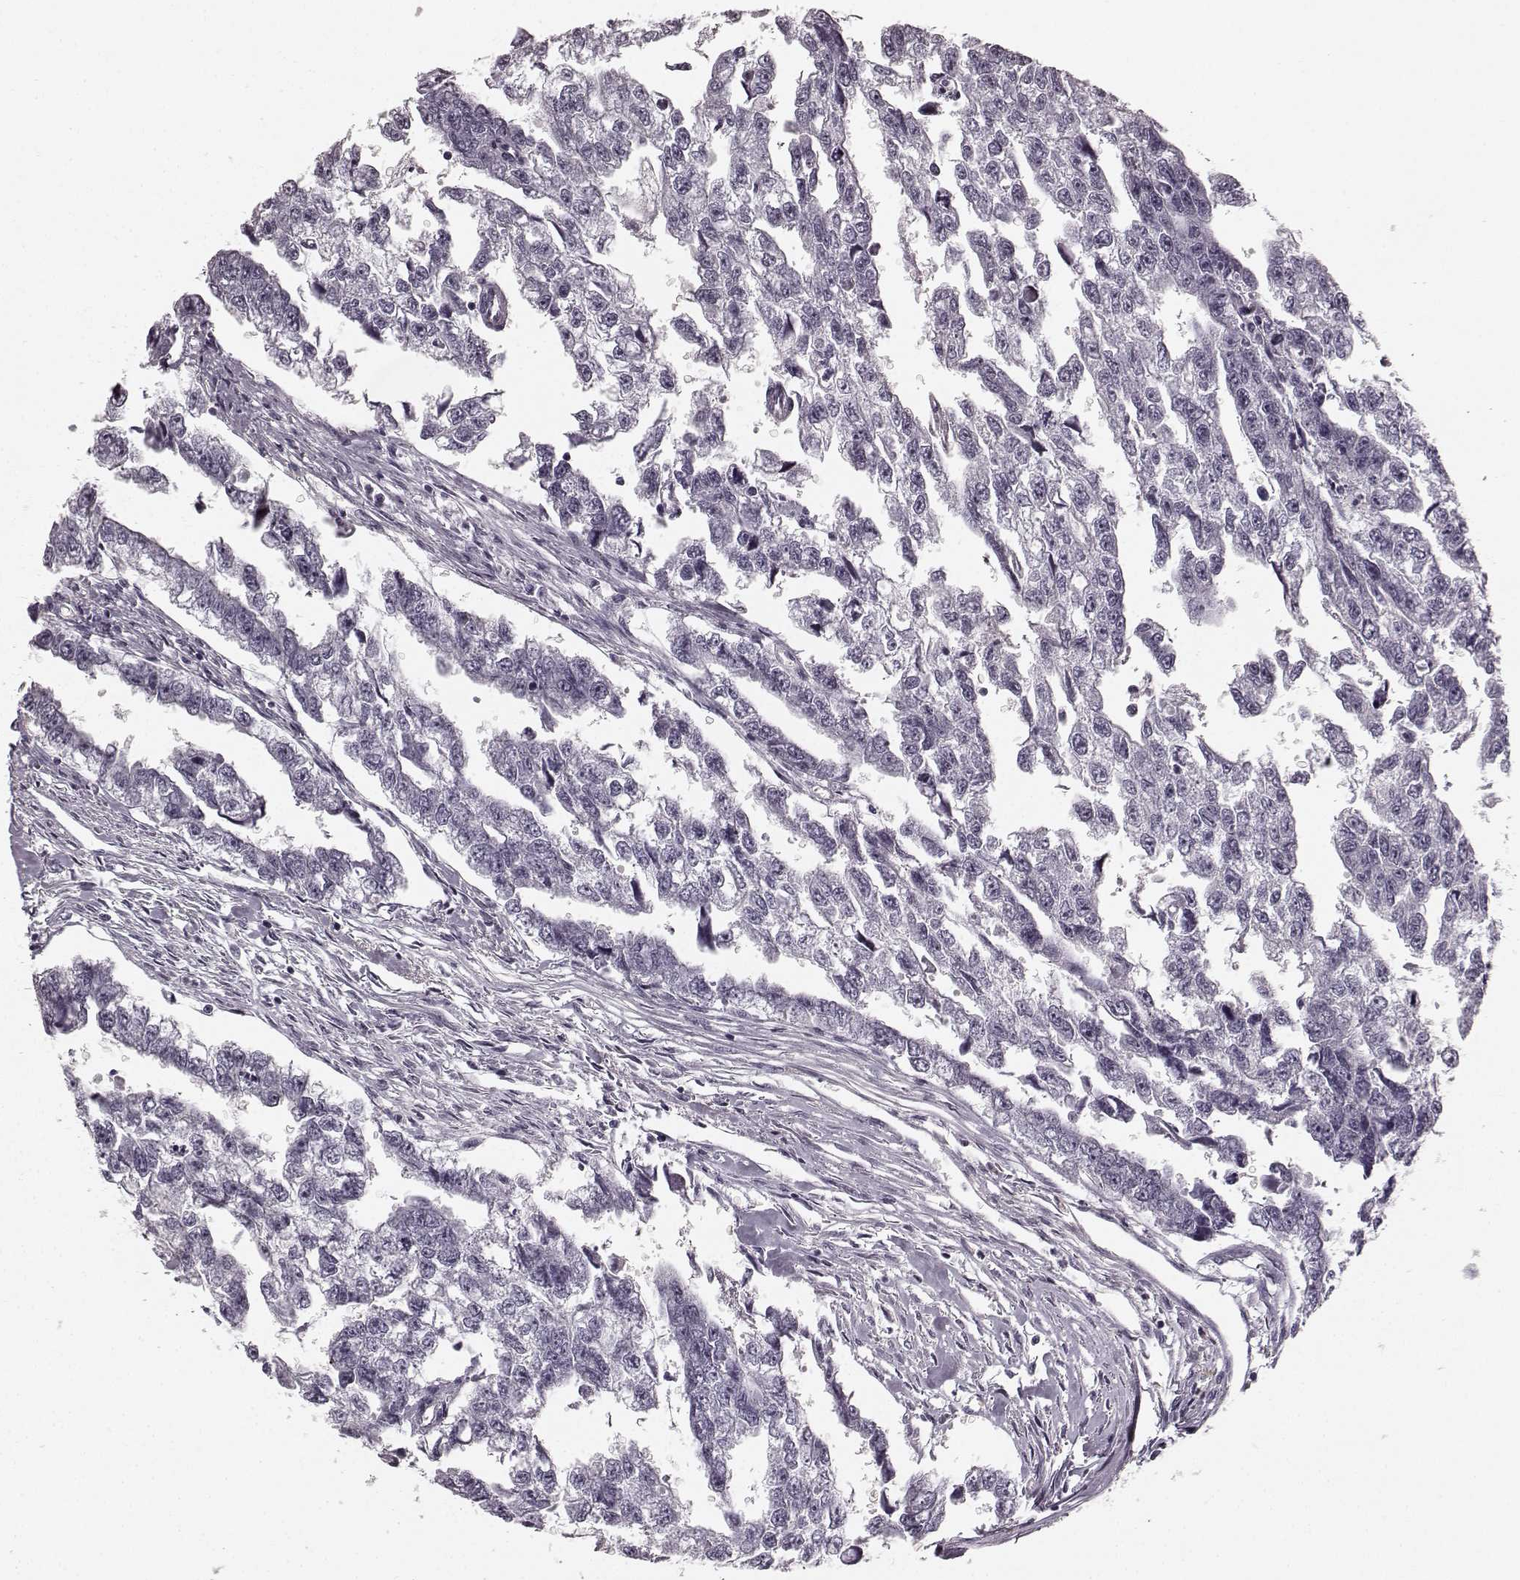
{"staining": {"intensity": "negative", "quantity": "none", "location": "none"}, "tissue": "testis cancer", "cell_type": "Tumor cells", "image_type": "cancer", "snomed": [{"axis": "morphology", "description": "Carcinoma, Embryonal, NOS"}, {"axis": "morphology", "description": "Teratoma, malignant, NOS"}, {"axis": "topography", "description": "Testis"}], "caption": "The IHC photomicrograph has no significant positivity in tumor cells of testis malignant teratoma tissue.", "gene": "TMPRSS15", "patient": {"sex": "male", "age": 44}}